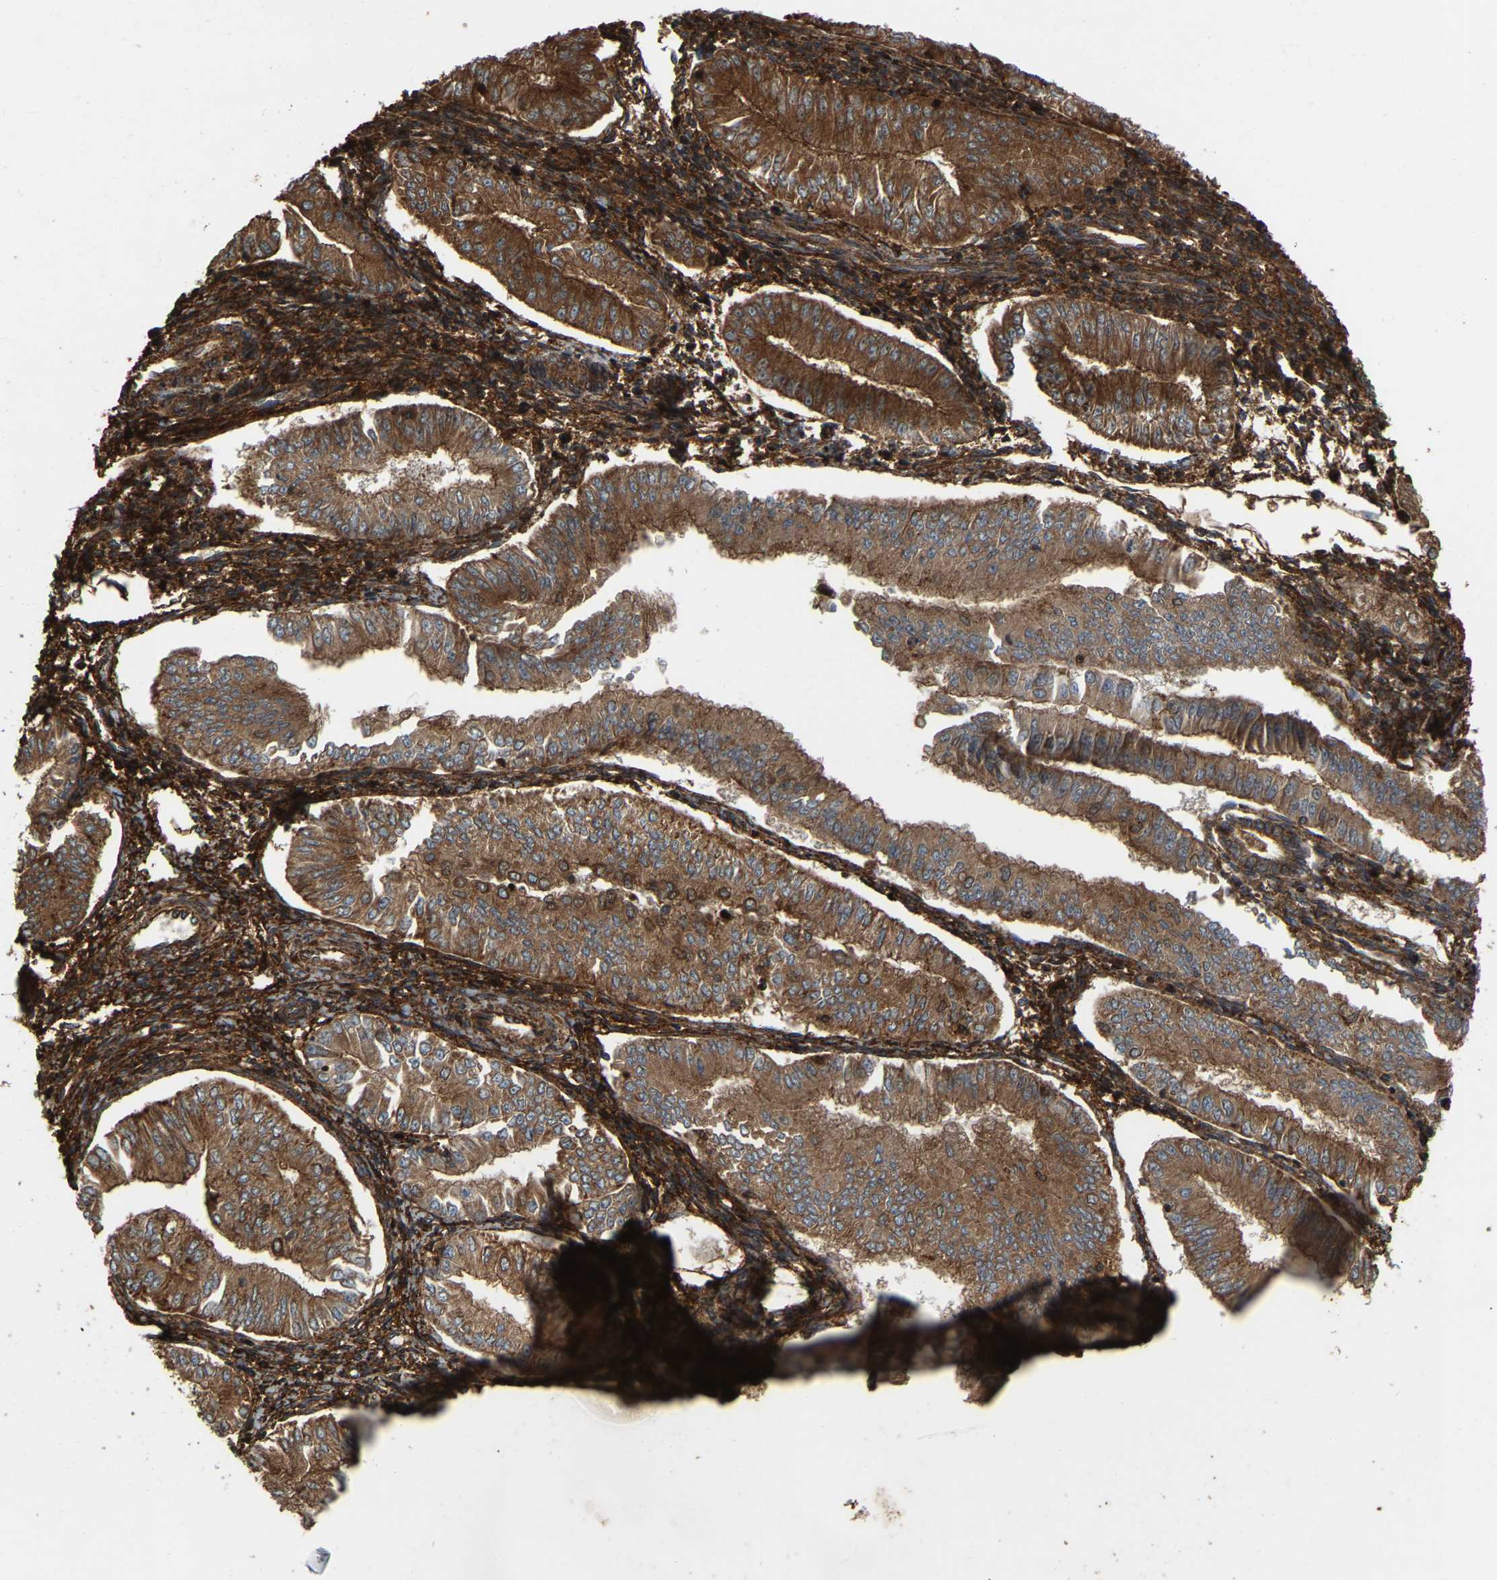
{"staining": {"intensity": "moderate", "quantity": ">75%", "location": "cytoplasmic/membranous"}, "tissue": "endometrial cancer", "cell_type": "Tumor cells", "image_type": "cancer", "snomed": [{"axis": "morphology", "description": "Normal tissue, NOS"}, {"axis": "morphology", "description": "Adenocarcinoma, NOS"}, {"axis": "topography", "description": "Endometrium"}], "caption": "This image reveals adenocarcinoma (endometrial) stained with immunohistochemistry (IHC) to label a protein in brown. The cytoplasmic/membranous of tumor cells show moderate positivity for the protein. Nuclei are counter-stained blue.", "gene": "SAMD9L", "patient": {"sex": "female", "age": 53}}